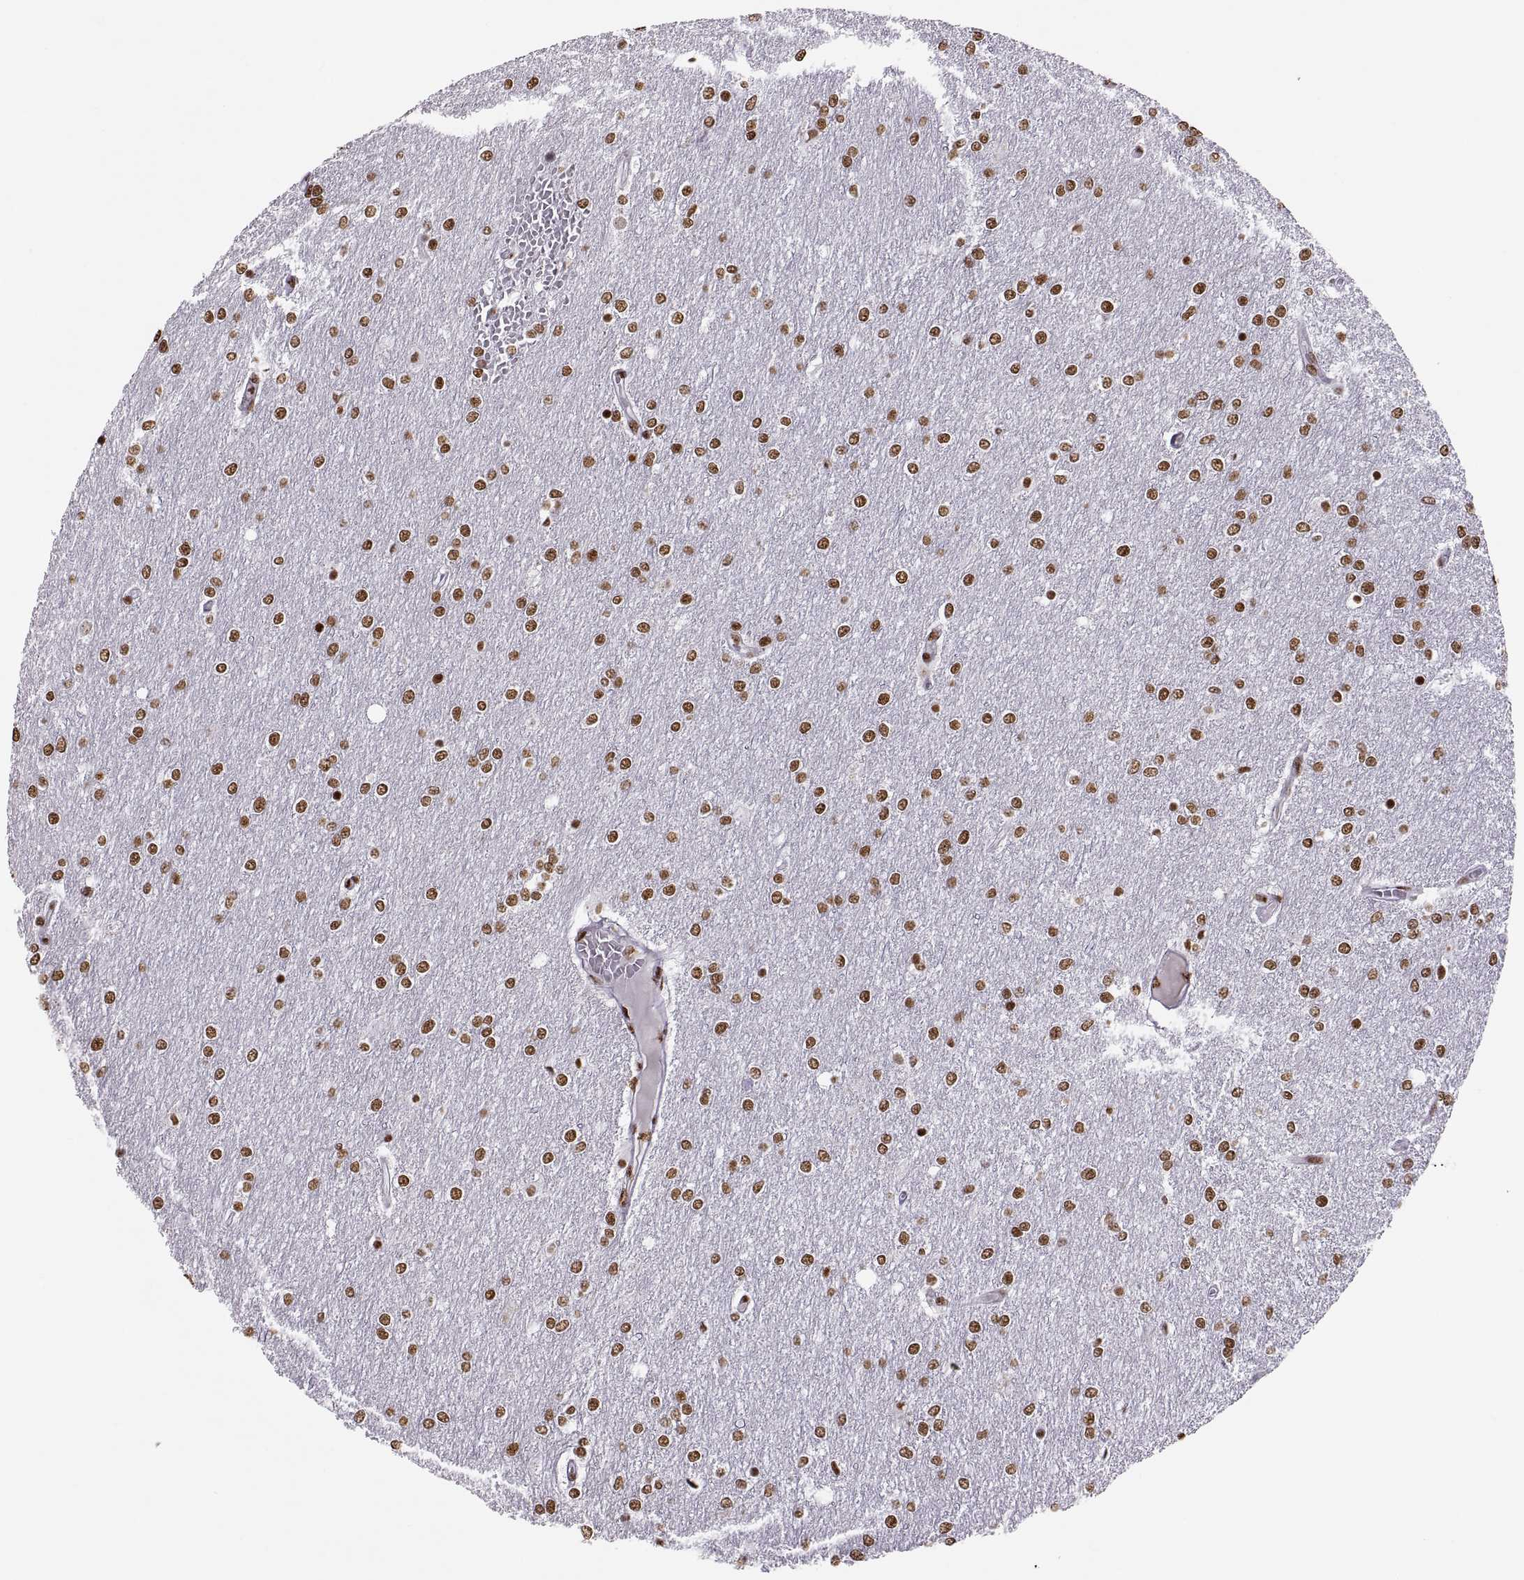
{"staining": {"intensity": "strong", "quantity": ">75%", "location": "nuclear"}, "tissue": "glioma", "cell_type": "Tumor cells", "image_type": "cancer", "snomed": [{"axis": "morphology", "description": "Glioma, malignant, High grade"}, {"axis": "topography", "description": "Brain"}], "caption": "A high-resolution micrograph shows immunohistochemistry (IHC) staining of glioma, which exhibits strong nuclear staining in approximately >75% of tumor cells. The staining was performed using DAB (3,3'-diaminobenzidine) to visualize the protein expression in brown, while the nuclei were stained in blue with hematoxylin (Magnification: 20x).", "gene": "SNAI1", "patient": {"sex": "female", "age": 61}}